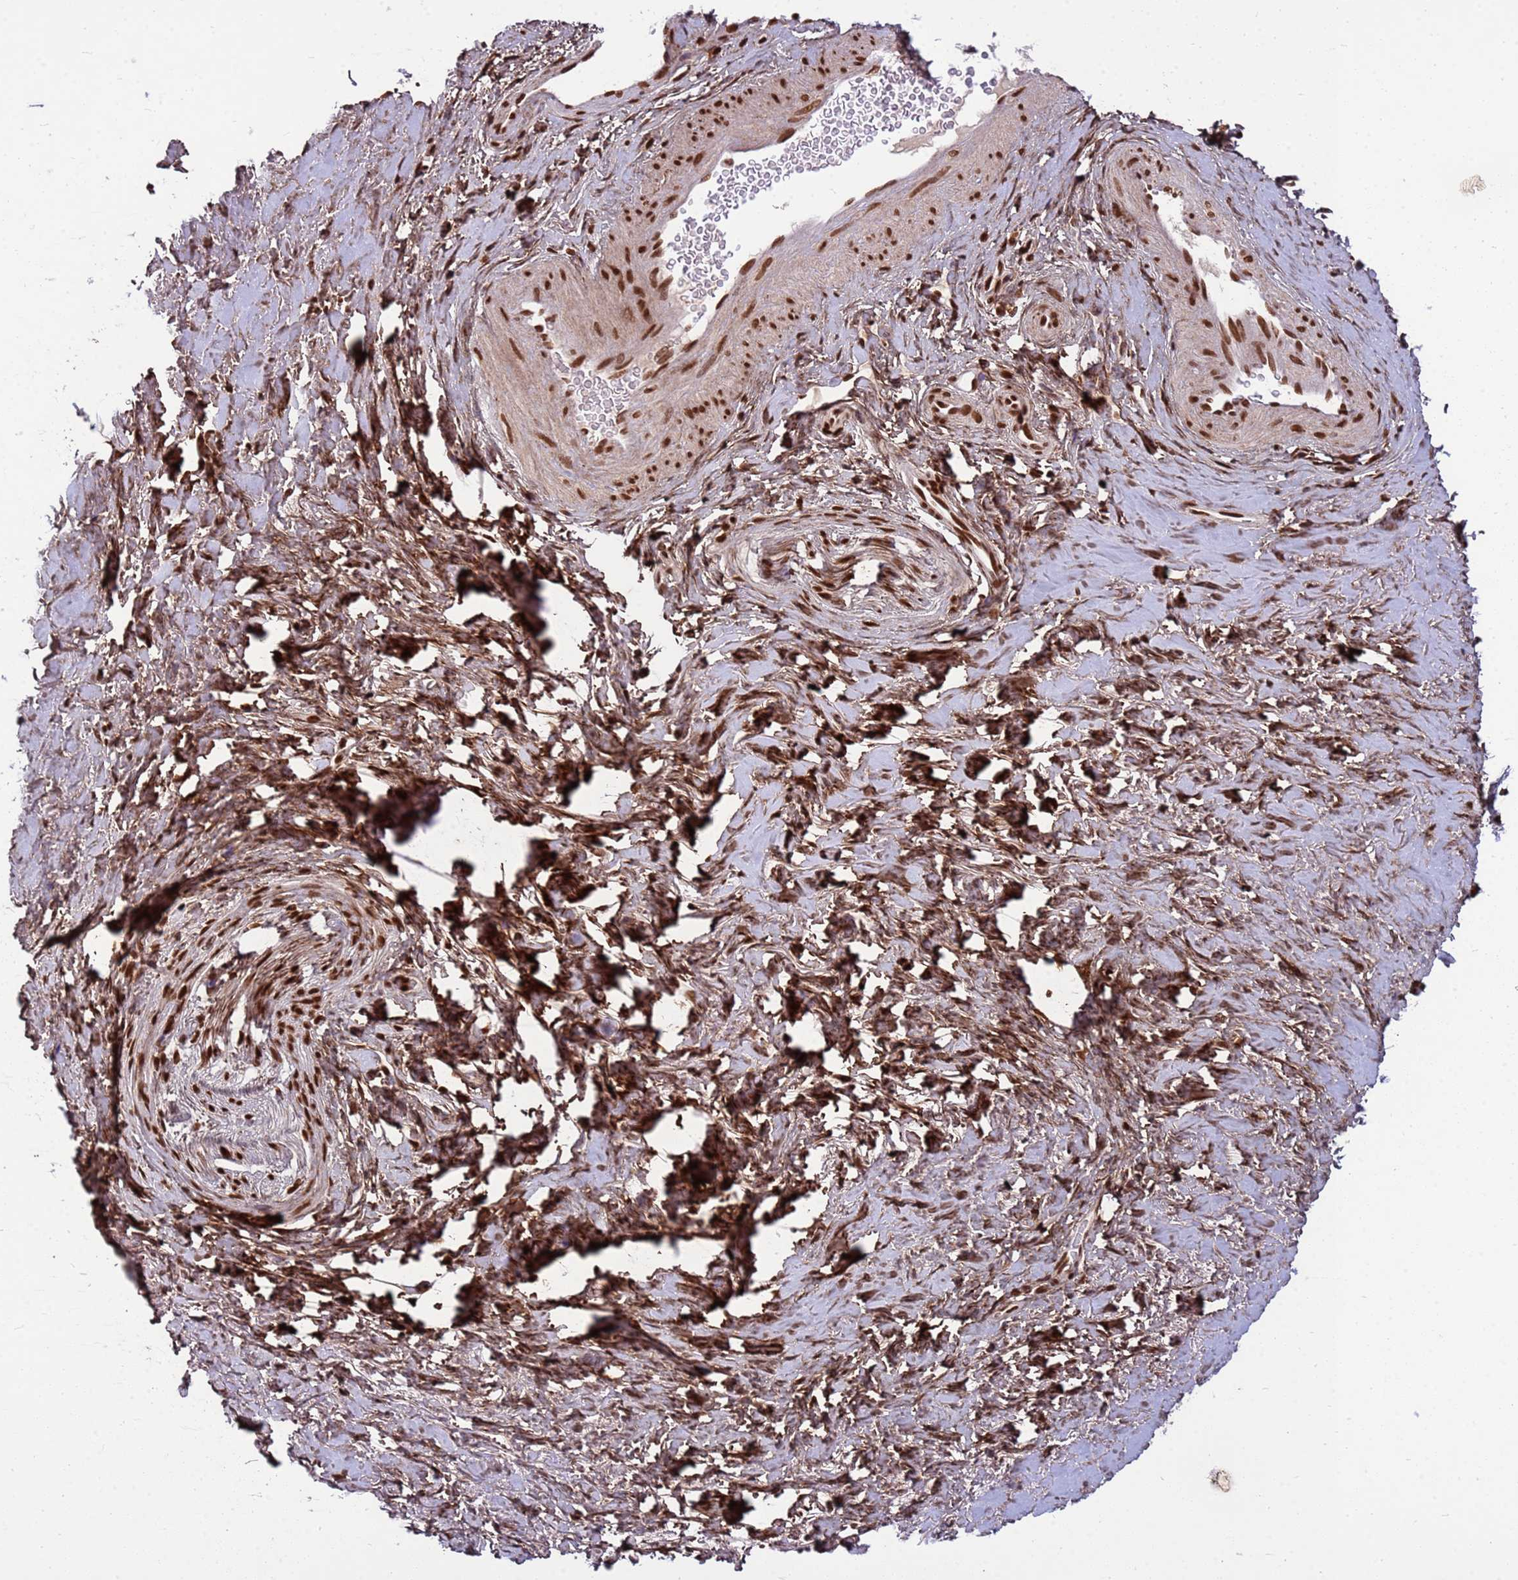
{"staining": {"intensity": "strong", "quantity": ">75%", "location": "nuclear"}, "tissue": "smooth muscle", "cell_type": "Smooth muscle cells", "image_type": "normal", "snomed": [{"axis": "morphology", "description": "Normal tissue, NOS"}, {"axis": "topography", "description": "Smooth muscle"}, {"axis": "topography", "description": "Peripheral nerve tissue"}], "caption": "This histopathology image shows immunohistochemistry staining of normal smooth muscle, with high strong nuclear positivity in approximately >75% of smooth muscle cells.", "gene": "H3", "patient": {"sex": "male", "age": 69}}